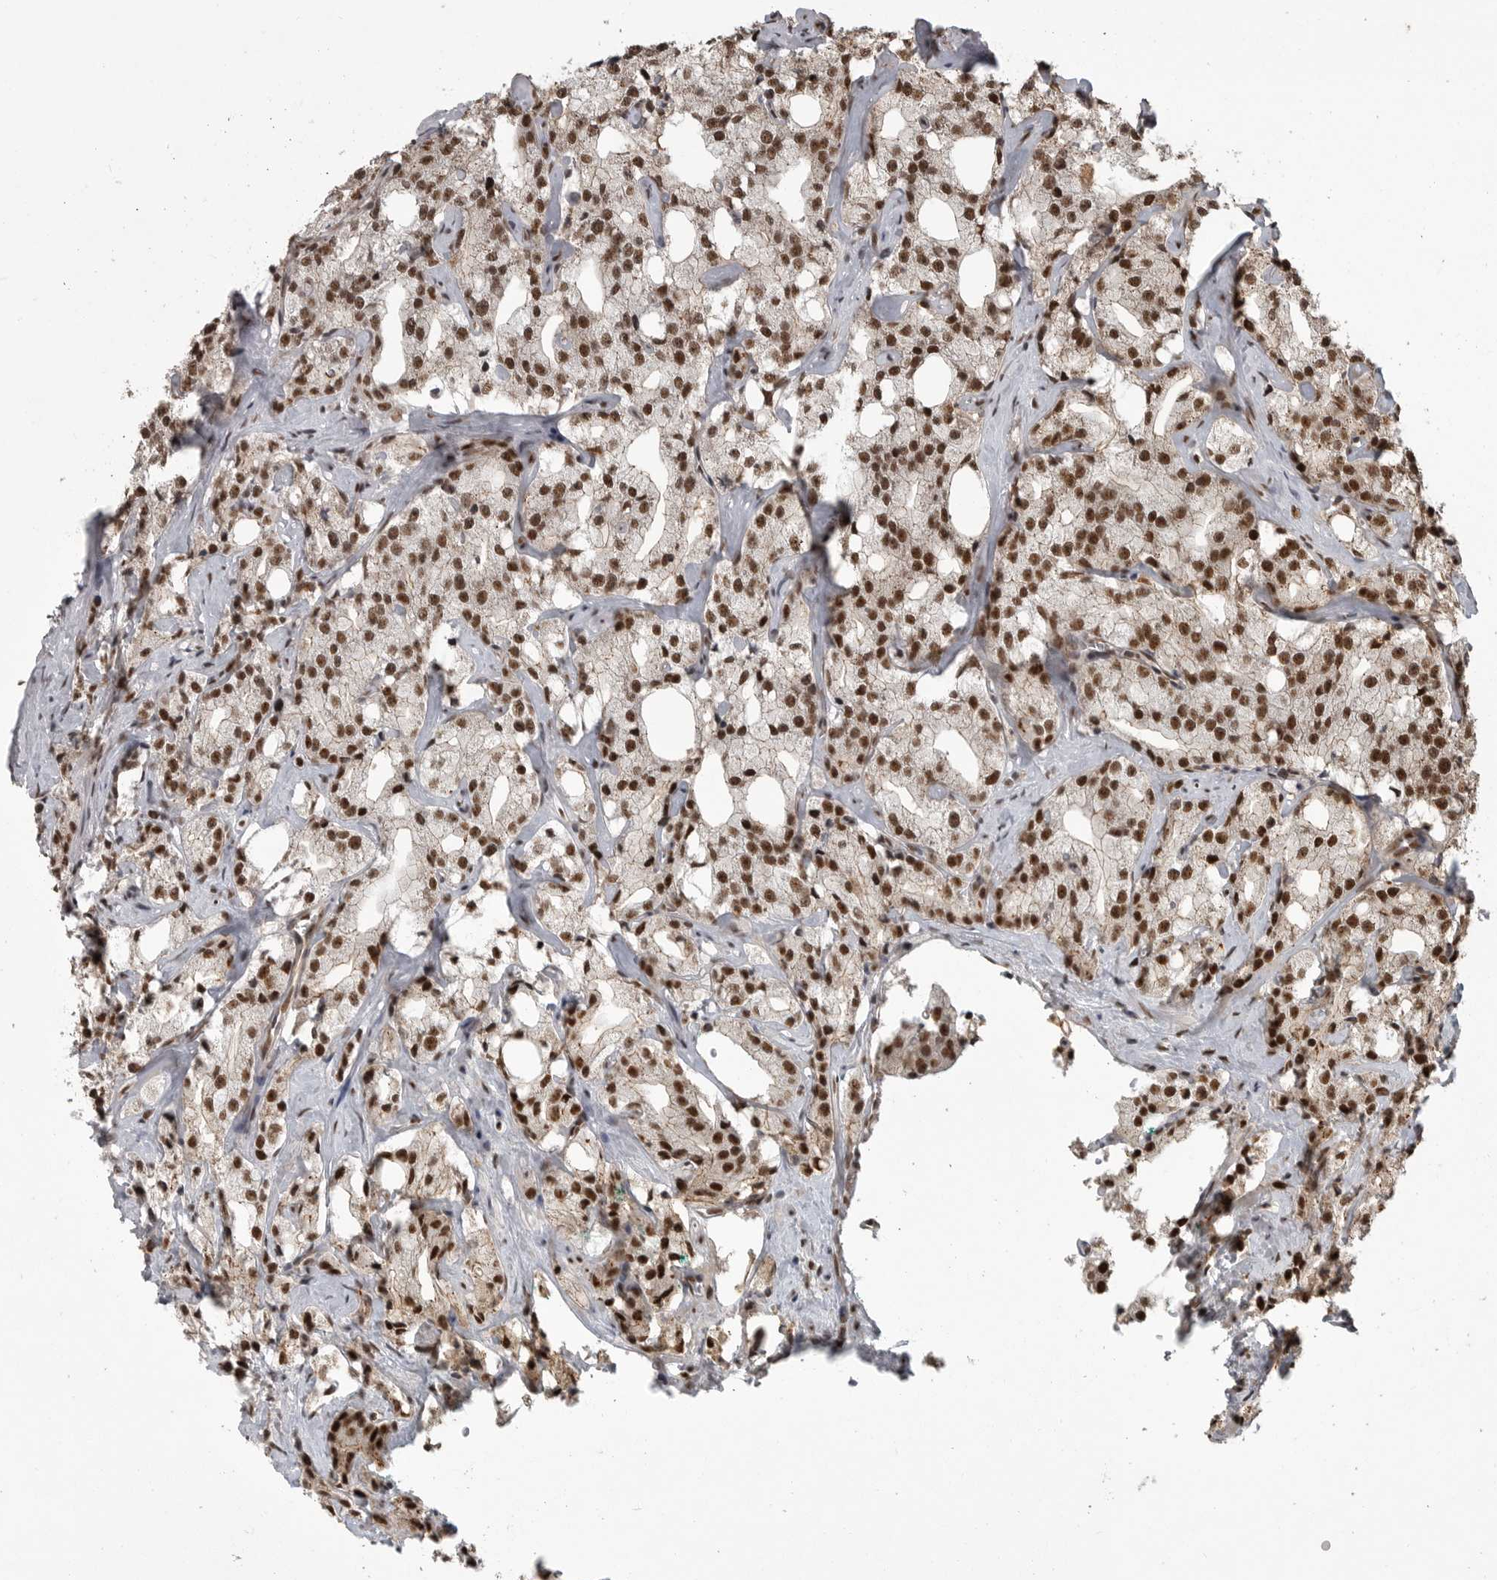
{"staining": {"intensity": "strong", "quantity": ">75%", "location": "nuclear"}, "tissue": "prostate cancer", "cell_type": "Tumor cells", "image_type": "cancer", "snomed": [{"axis": "morphology", "description": "Adenocarcinoma, High grade"}, {"axis": "topography", "description": "Prostate"}], "caption": "IHC of human prostate cancer demonstrates high levels of strong nuclear positivity in approximately >75% of tumor cells.", "gene": "CBLL1", "patient": {"sex": "male", "age": 64}}